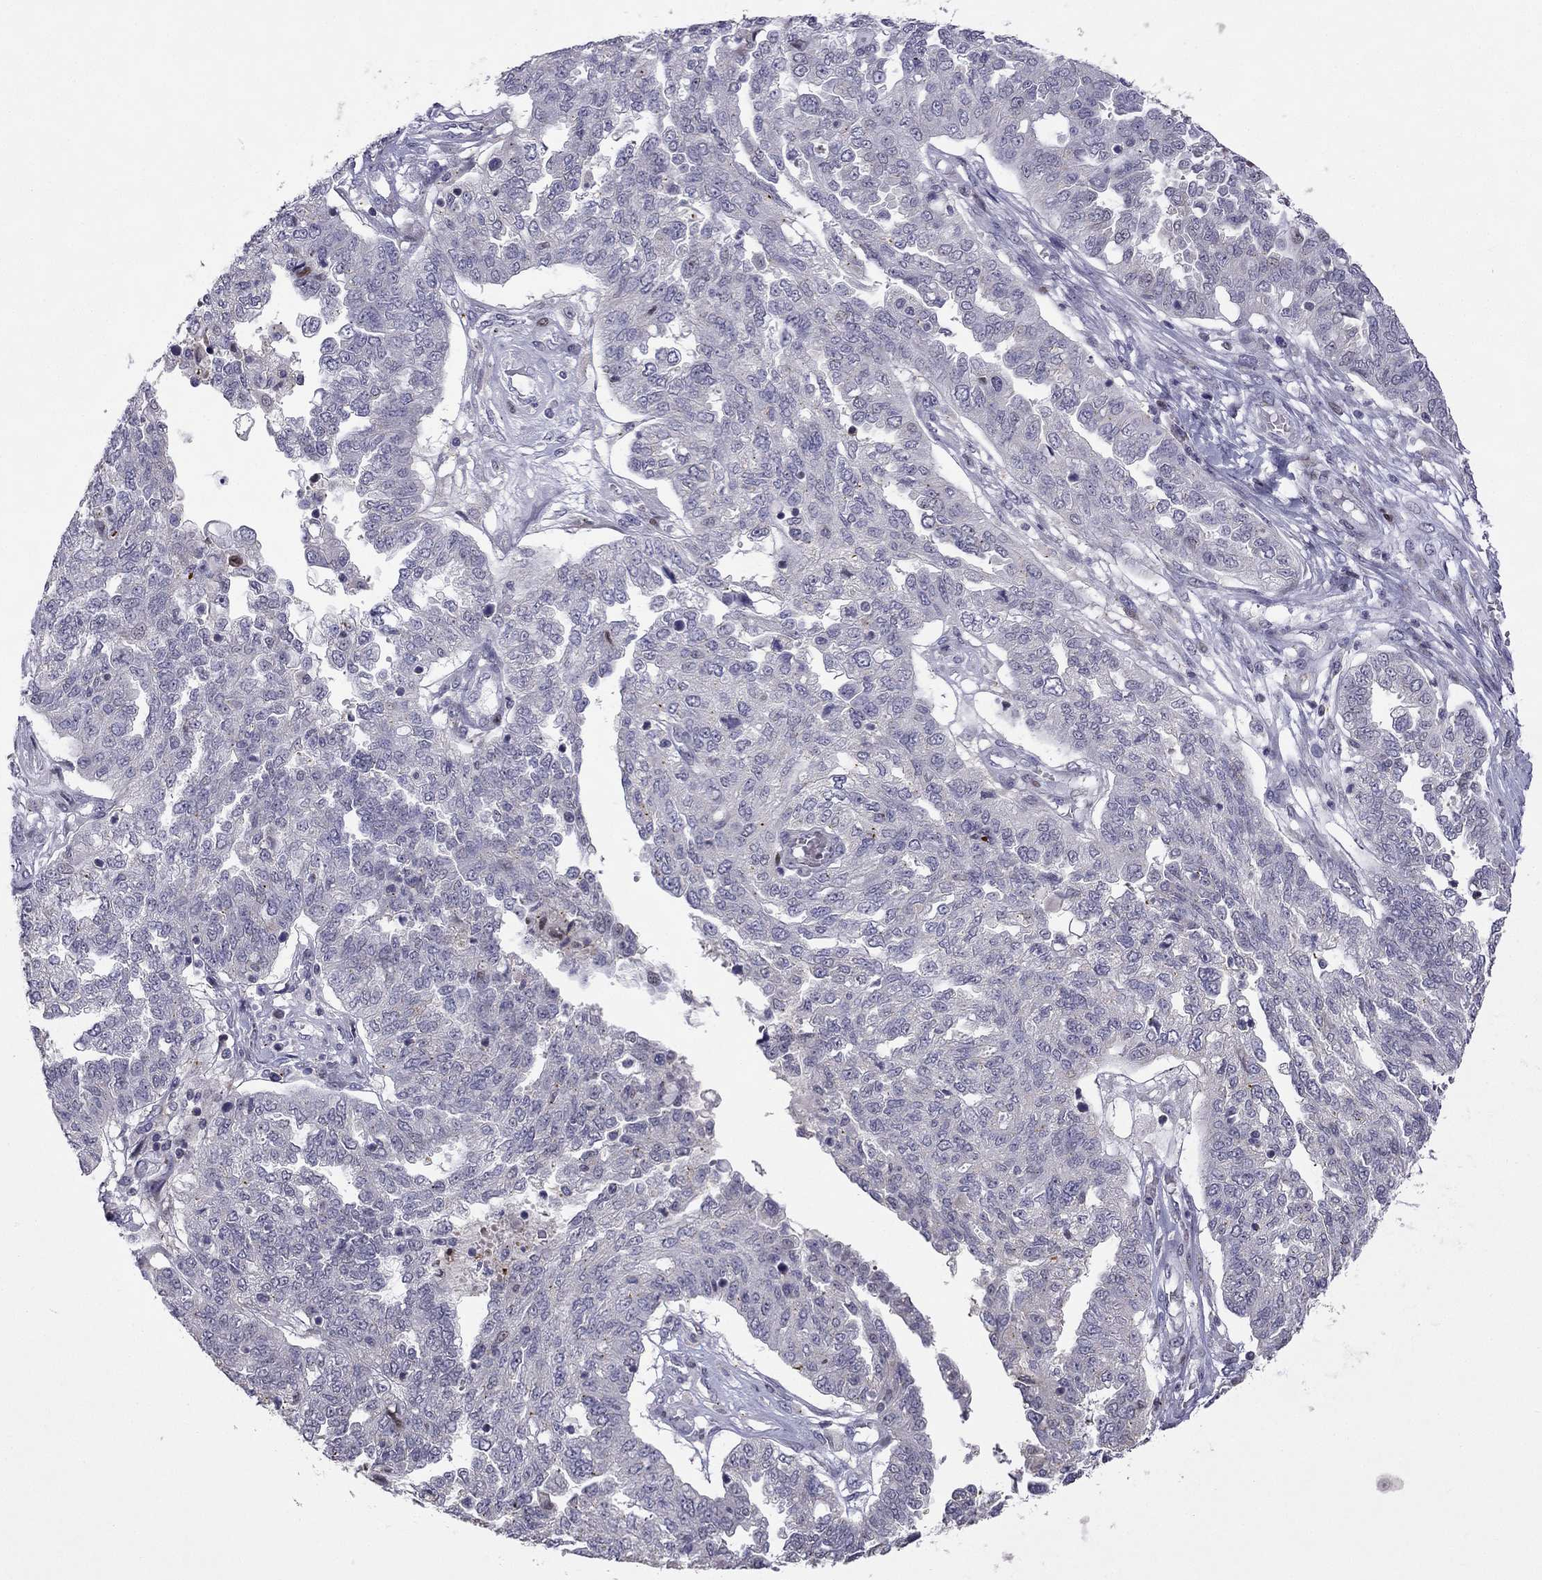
{"staining": {"intensity": "negative", "quantity": "none", "location": "none"}, "tissue": "ovarian cancer", "cell_type": "Tumor cells", "image_type": "cancer", "snomed": [{"axis": "morphology", "description": "Cystadenocarcinoma, serous, NOS"}, {"axis": "topography", "description": "Ovary"}], "caption": "Ovarian cancer (serous cystadenocarcinoma) was stained to show a protein in brown. There is no significant staining in tumor cells.", "gene": "CFAP70", "patient": {"sex": "female", "age": 67}}